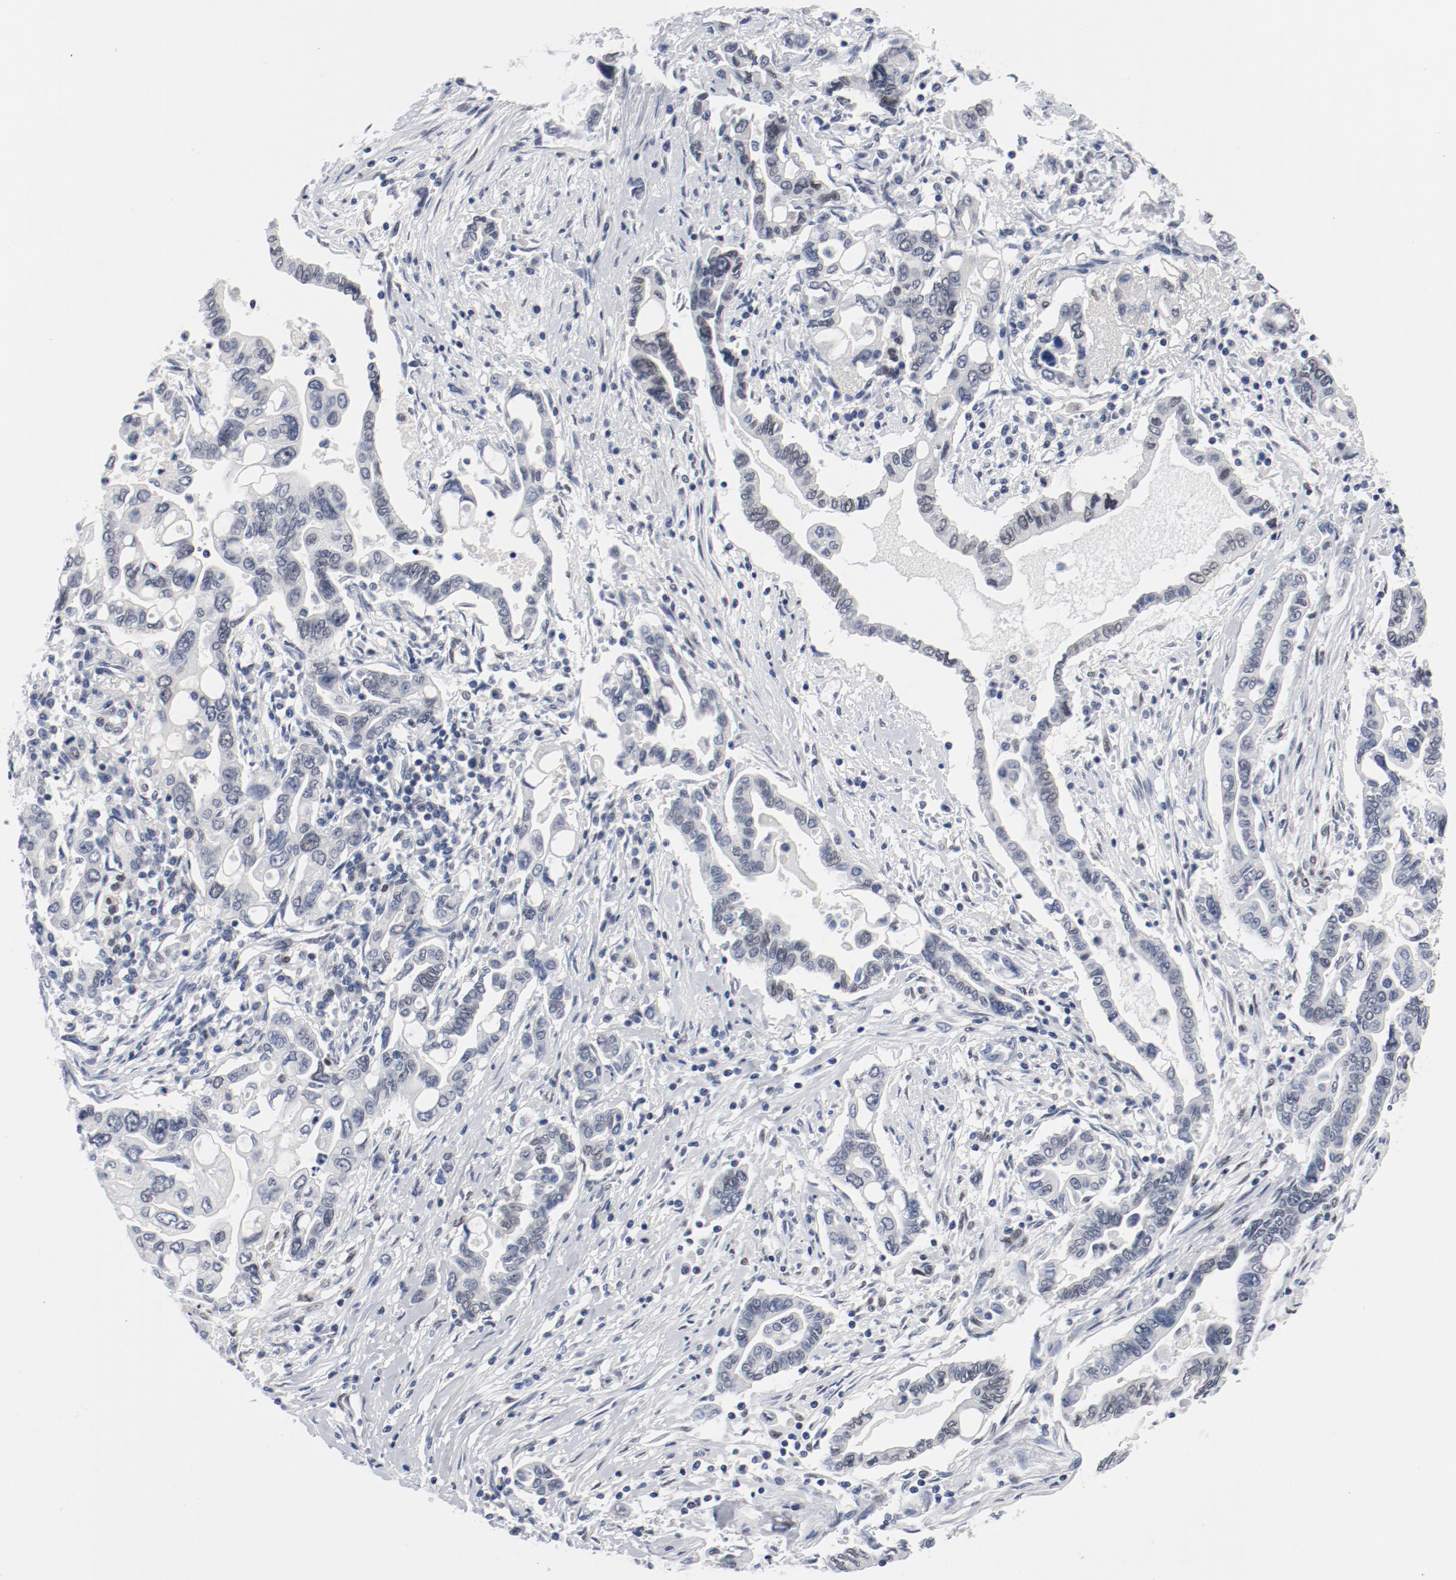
{"staining": {"intensity": "weak", "quantity": "25%-75%", "location": "nuclear"}, "tissue": "pancreatic cancer", "cell_type": "Tumor cells", "image_type": "cancer", "snomed": [{"axis": "morphology", "description": "Adenocarcinoma, NOS"}, {"axis": "topography", "description": "Pancreas"}], "caption": "IHC (DAB) staining of pancreatic cancer shows weak nuclear protein expression in about 25%-75% of tumor cells. The staining was performed using DAB (3,3'-diaminobenzidine) to visualize the protein expression in brown, while the nuclei were stained in blue with hematoxylin (Magnification: 20x).", "gene": "ARNT", "patient": {"sex": "female", "age": 57}}